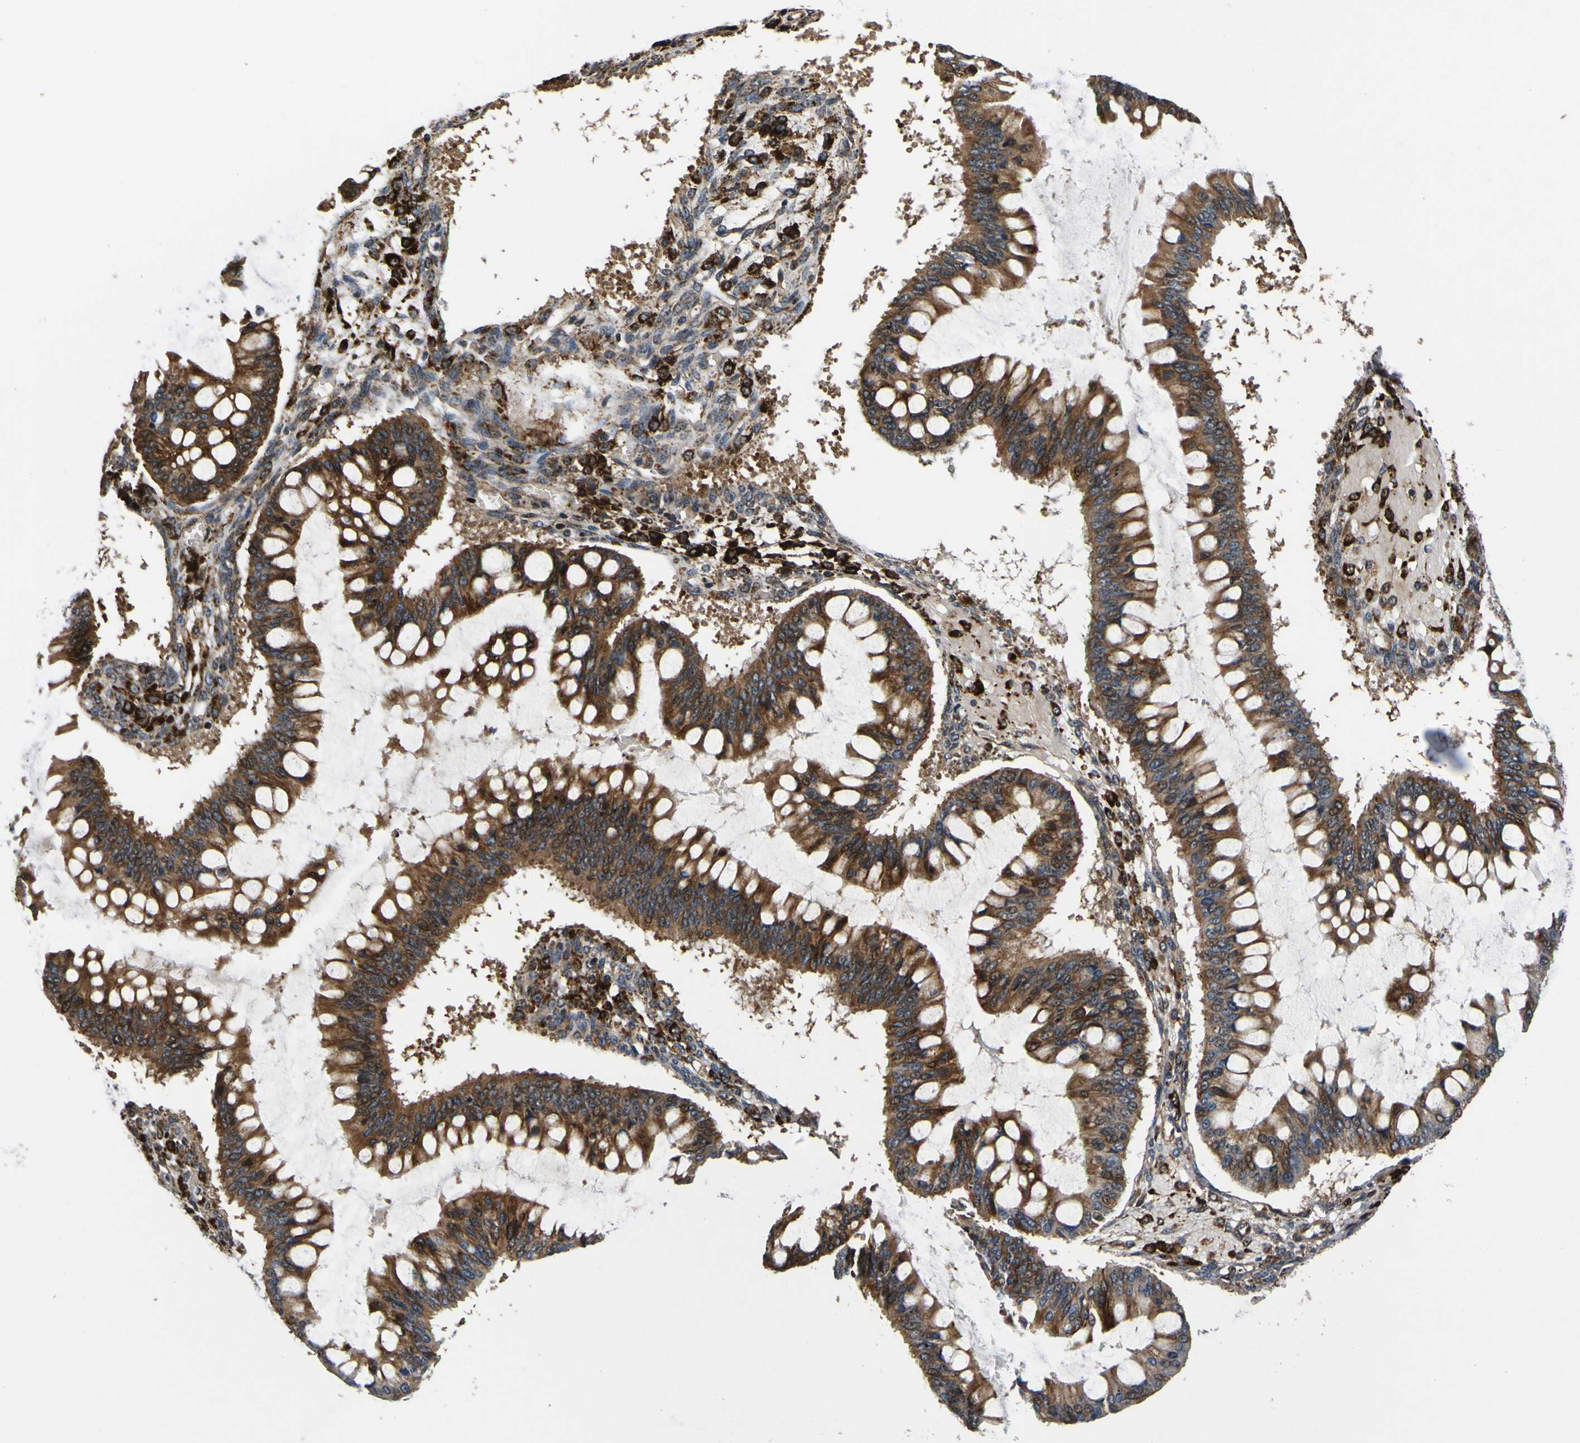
{"staining": {"intensity": "moderate", "quantity": ">75%", "location": "cytoplasmic/membranous,nuclear"}, "tissue": "ovarian cancer", "cell_type": "Tumor cells", "image_type": "cancer", "snomed": [{"axis": "morphology", "description": "Cystadenocarcinoma, mucinous, NOS"}, {"axis": "topography", "description": "Ovary"}], "caption": "Protein expression analysis of human mucinous cystadenocarcinoma (ovarian) reveals moderate cytoplasmic/membranous and nuclear expression in approximately >75% of tumor cells.", "gene": "LRP4", "patient": {"sex": "female", "age": 73}}